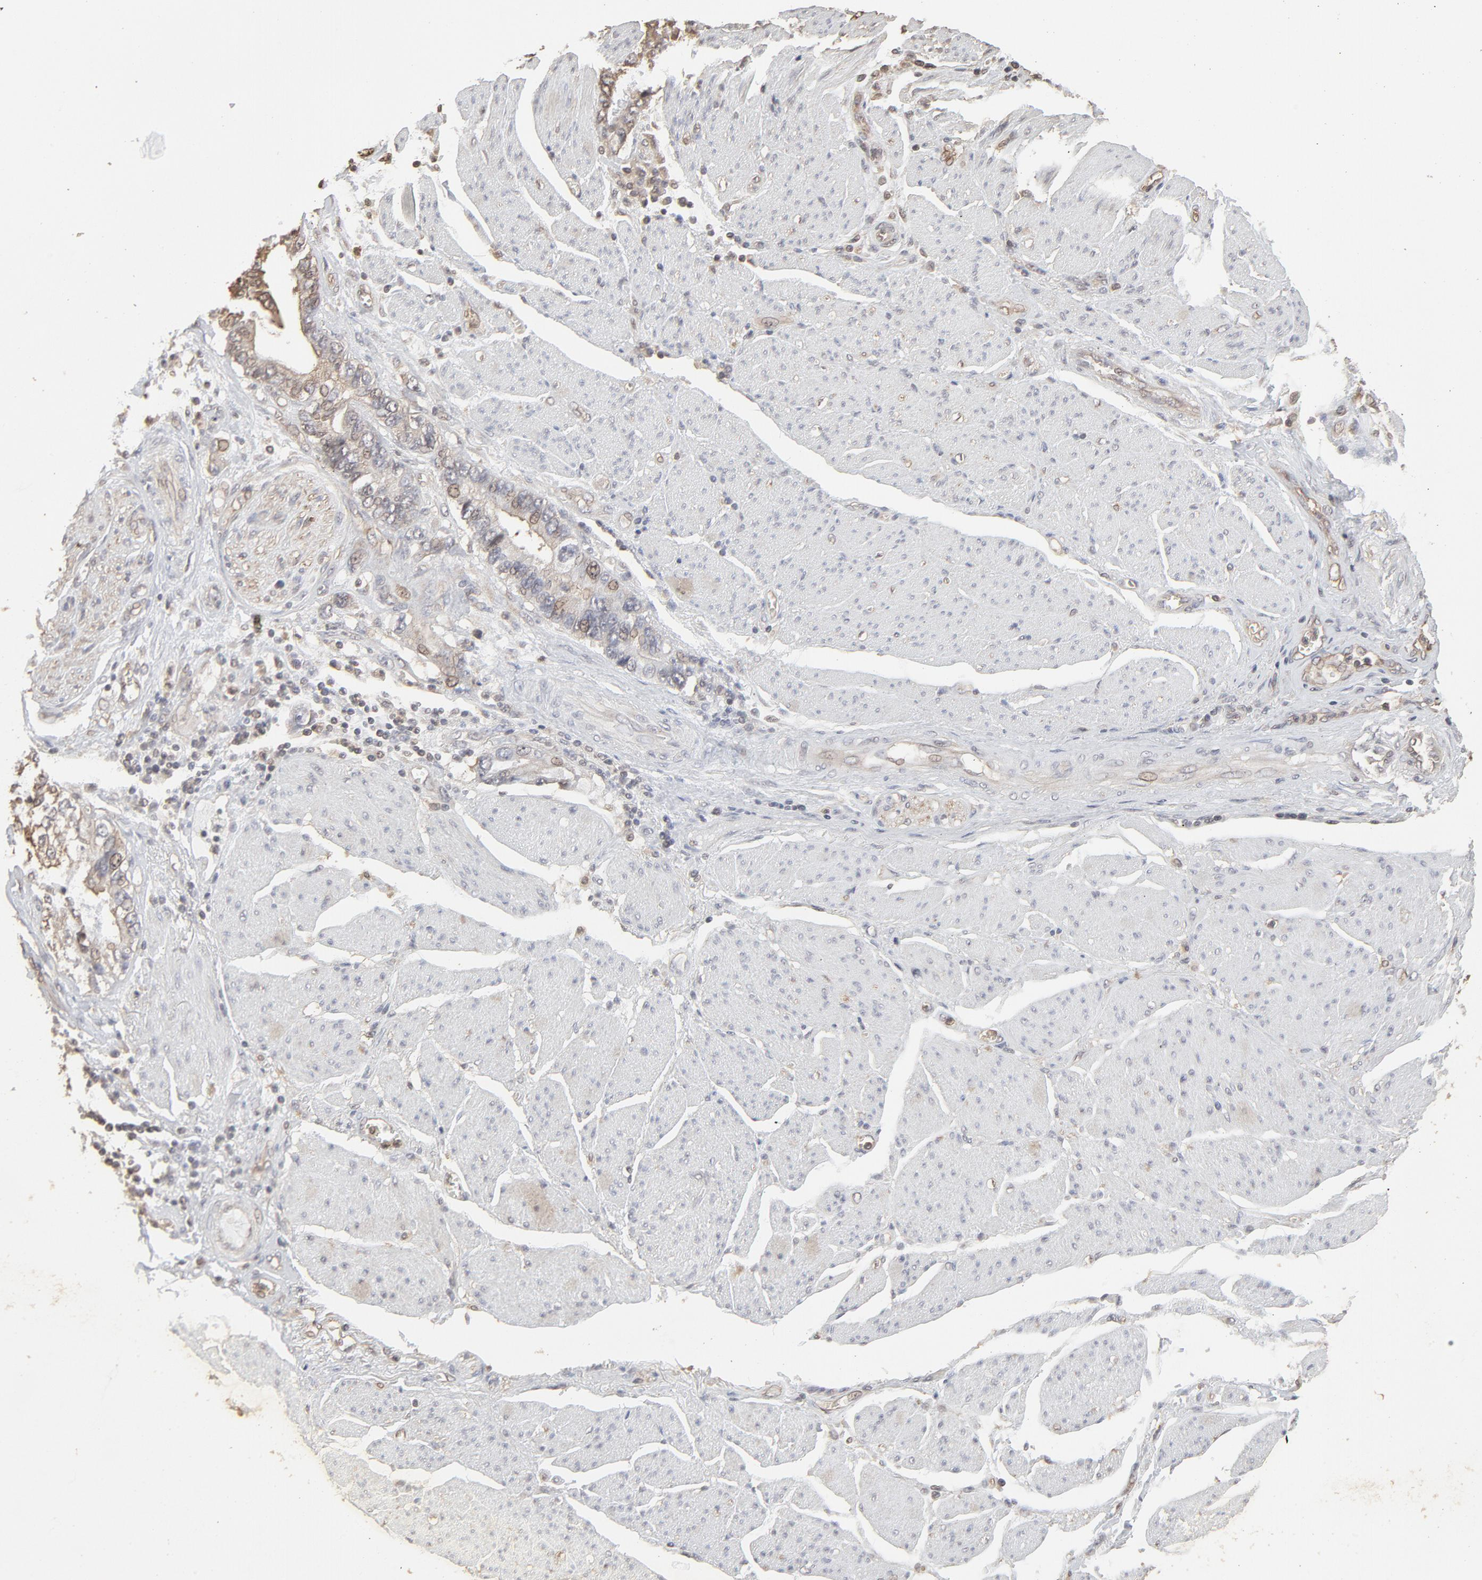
{"staining": {"intensity": "weak", "quantity": ">75%", "location": "cytoplasmic/membranous,nuclear"}, "tissue": "stomach cancer", "cell_type": "Tumor cells", "image_type": "cancer", "snomed": [{"axis": "morphology", "description": "Adenocarcinoma, NOS"}, {"axis": "topography", "description": "Pancreas"}, {"axis": "topography", "description": "Stomach, upper"}], "caption": "Stomach cancer (adenocarcinoma) stained for a protein (brown) shows weak cytoplasmic/membranous and nuclear positive positivity in about >75% of tumor cells.", "gene": "PPP2CA", "patient": {"sex": "male", "age": 77}}